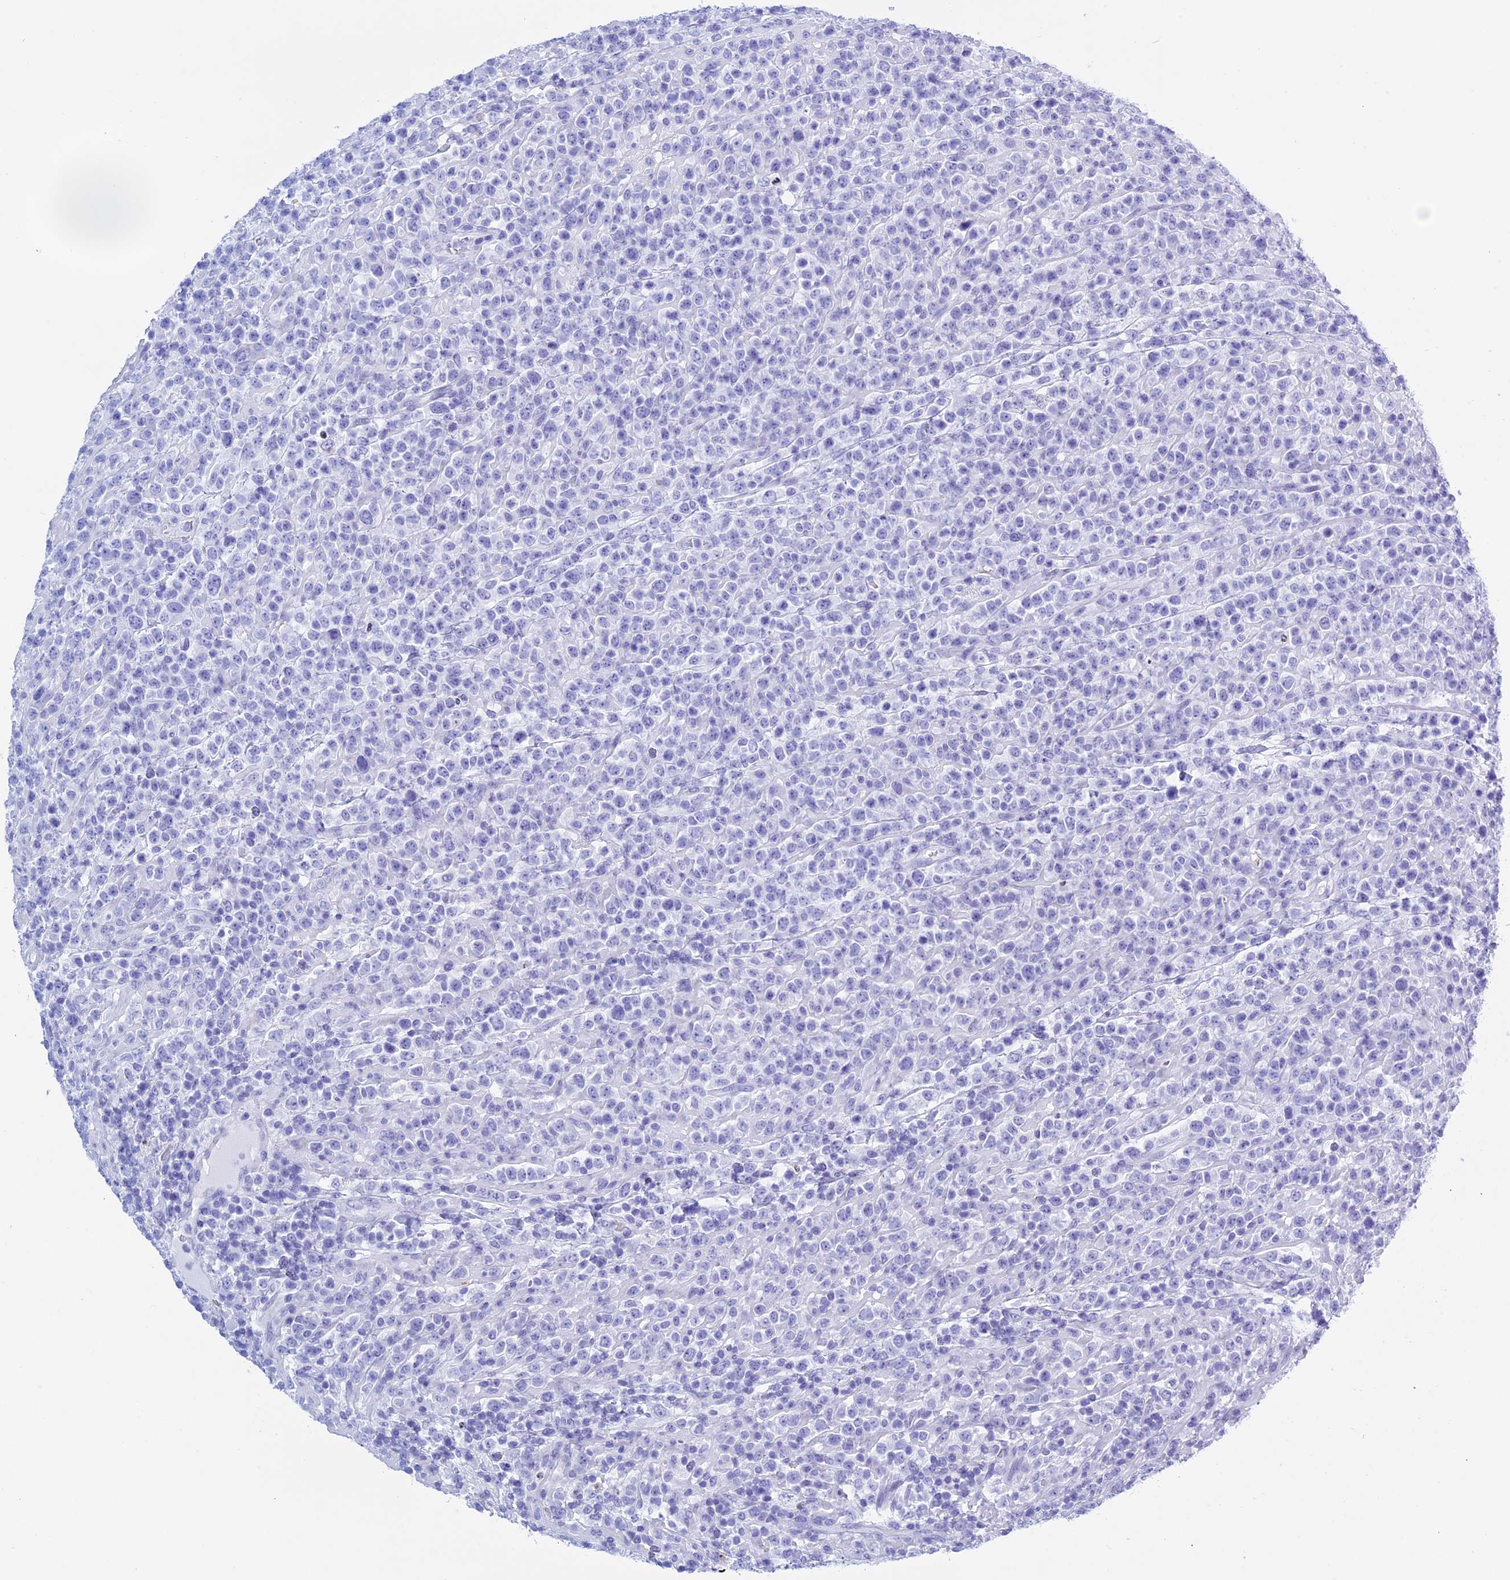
{"staining": {"intensity": "negative", "quantity": "none", "location": "none"}, "tissue": "lymphoma", "cell_type": "Tumor cells", "image_type": "cancer", "snomed": [{"axis": "morphology", "description": "Malignant lymphoma, non-Hodgkin's type, High grade"}, {"axis": "topography", "description": "Colon"}], "caption": "A high-resolution photomicrograph shows immunohistochemistry staining of malignant lymphoma, non-Hodgkin's type (high-grade), which shows no significant positivity in tumor cells.", "gene": "KCTD21", "patient": {"sex": "female", "age": 53}}